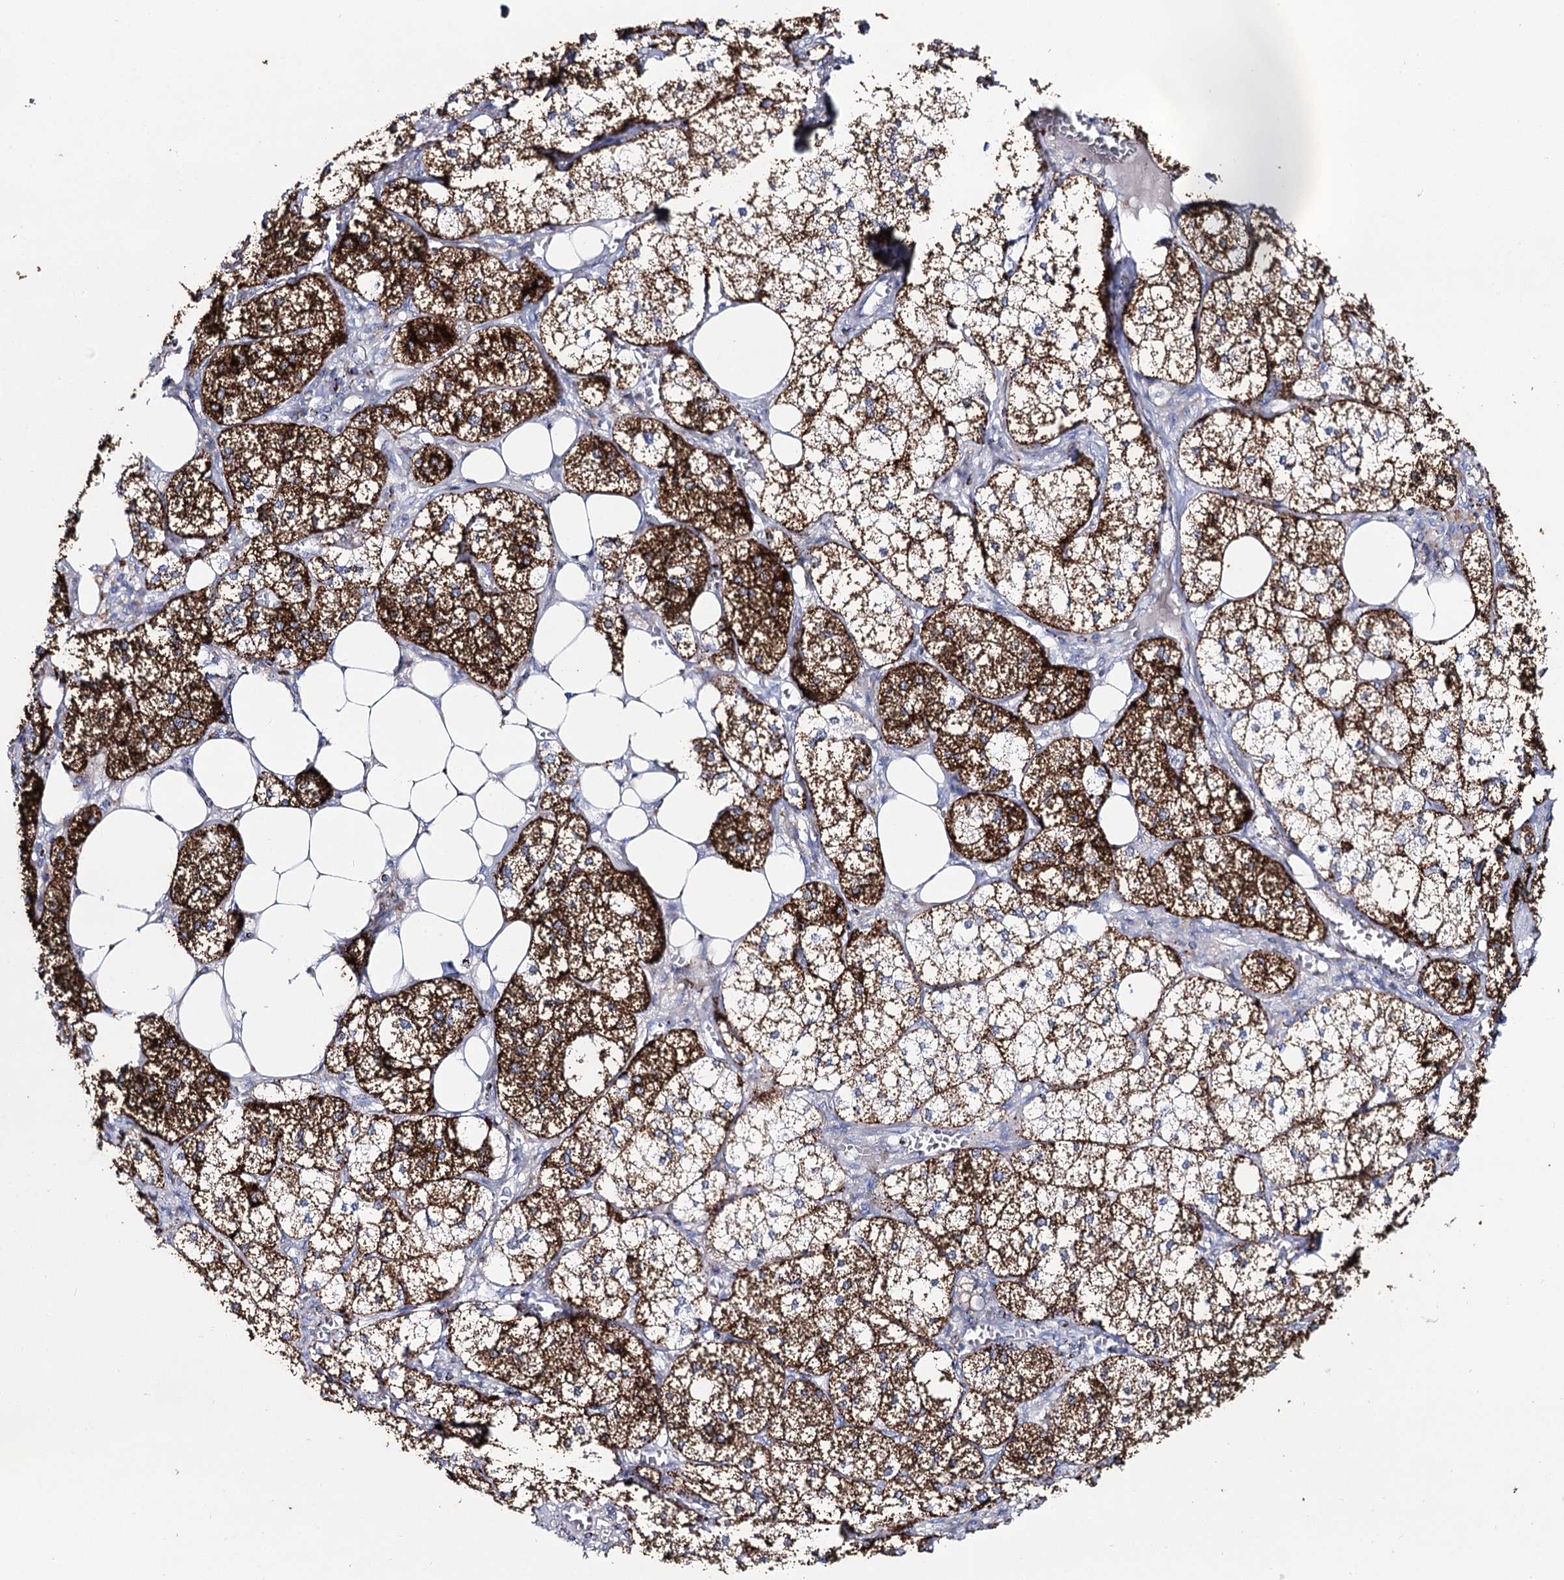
{"staining": {"intensity": "strong", "quantity": "25%-75%", "location": "cytoplasmic/membranous"}, "tissue": "adrenal gland", "cell_type": "Glandular cells", "image_type": "normal", "snomed": [{"axis": "morphology", "description": "Normal tissue, NOS"}, {"axis": "topography", "description": "Adrenal gland"}], "caption": "This micrograph exhibits benign adrenal gland stained with immunohistochemistry to label a protein in brown. The cytoplasmic/membranous of glandular cells show strong positivity for the protein. Nuclei are counter-stained blue.", "gene": "SLC3A1", "patient": {"sex": "female", "age": 61}}